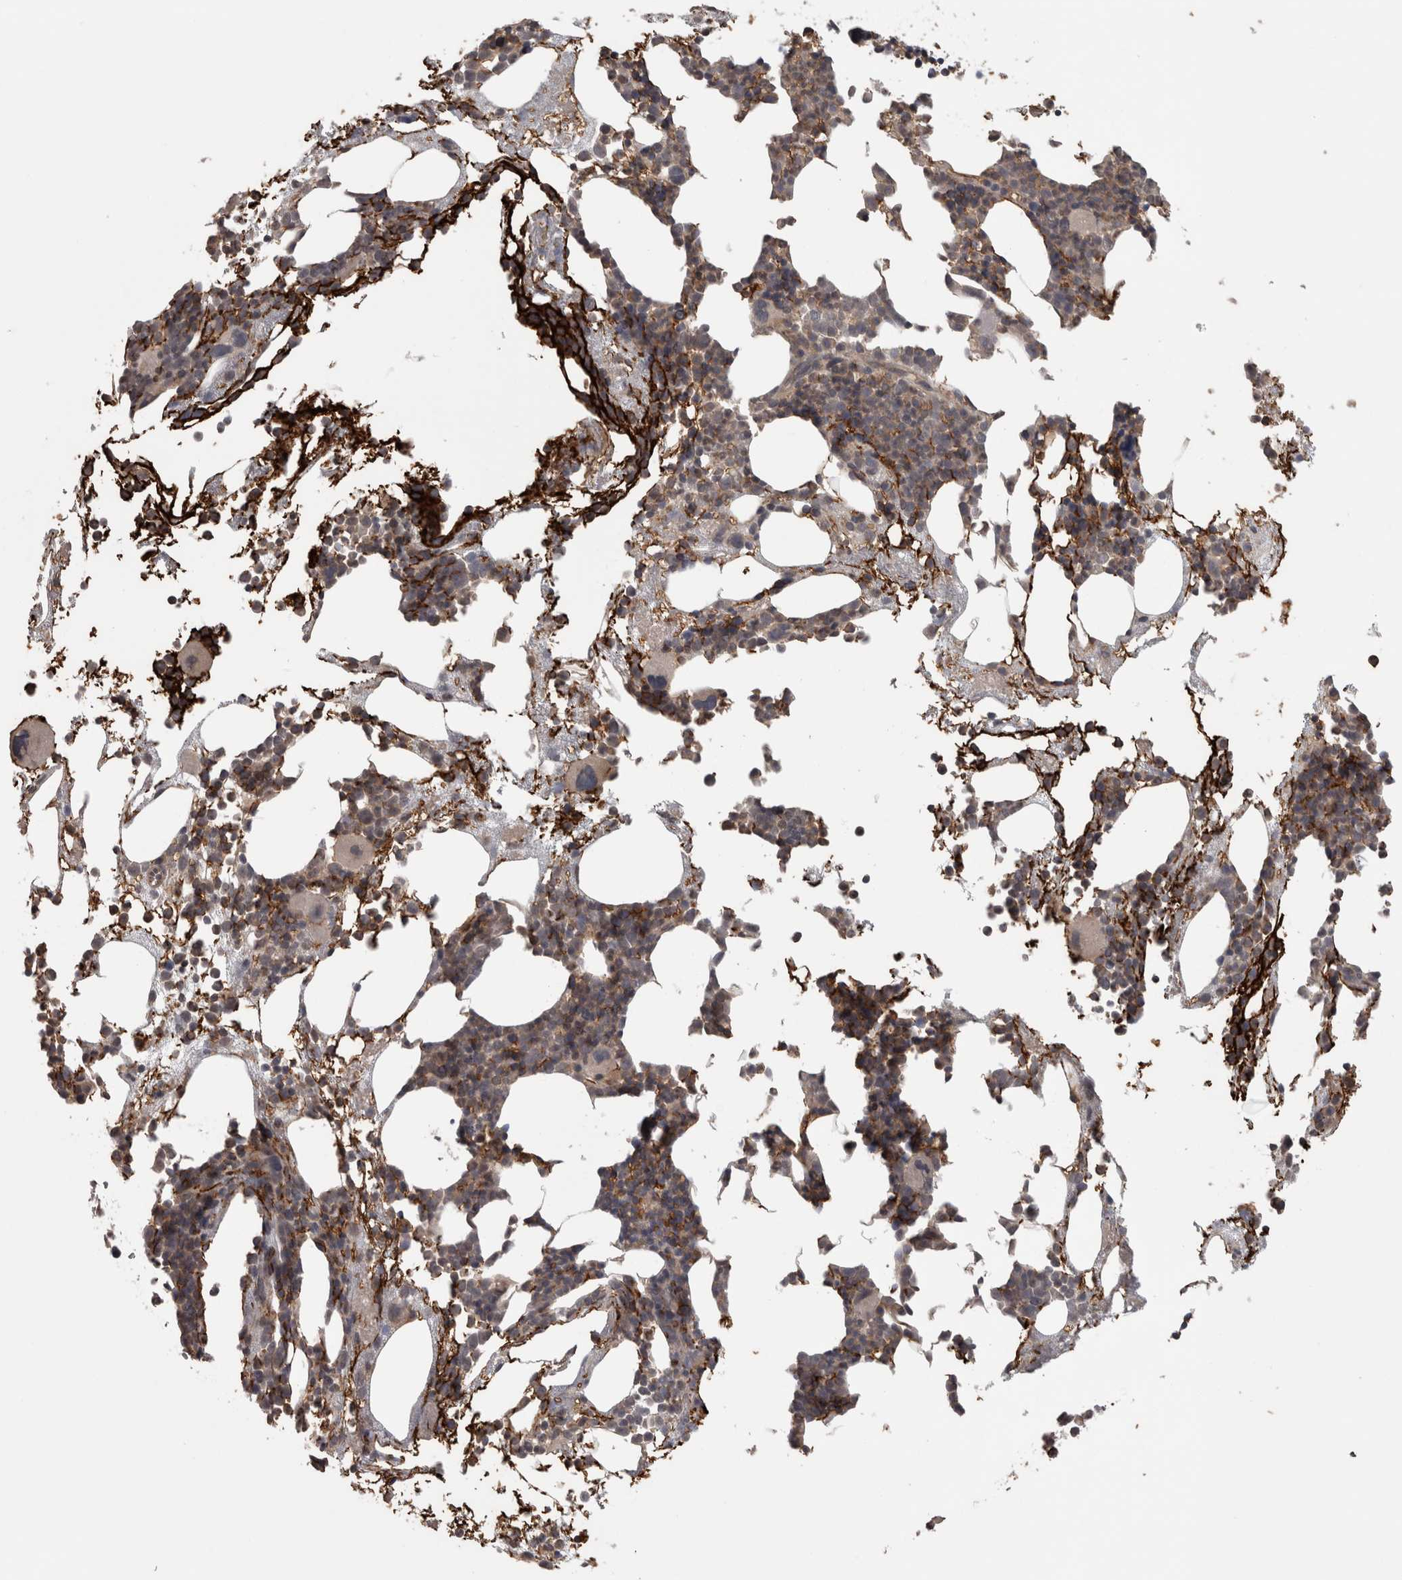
{"staining": {"intensity": "weak", "quantity": ">75%", "location": "cytoplasmic/membranous"}, "tissue": "bone marrow", "cell_type": "Hematopoietic cells", "image_type": "normal", "snomed": [{"axis": "morphology", "description": "Normal tissue, NOS"}, {"axis": "morphology", "description": "Inflammation, NOS"}, {"axis": "topography", "description": "Bone marrow"}], "caption": "Bone marrow stained for a protein displays weak cytoplasmic/membranous positivity in hematopoietic cells. Using DAB (brown) and hematoxylin (blue) stains, captured at high magnification using brightfield microscopy.", "gene": "MICU3", "patient": {"sex": "female", "age": 81}}